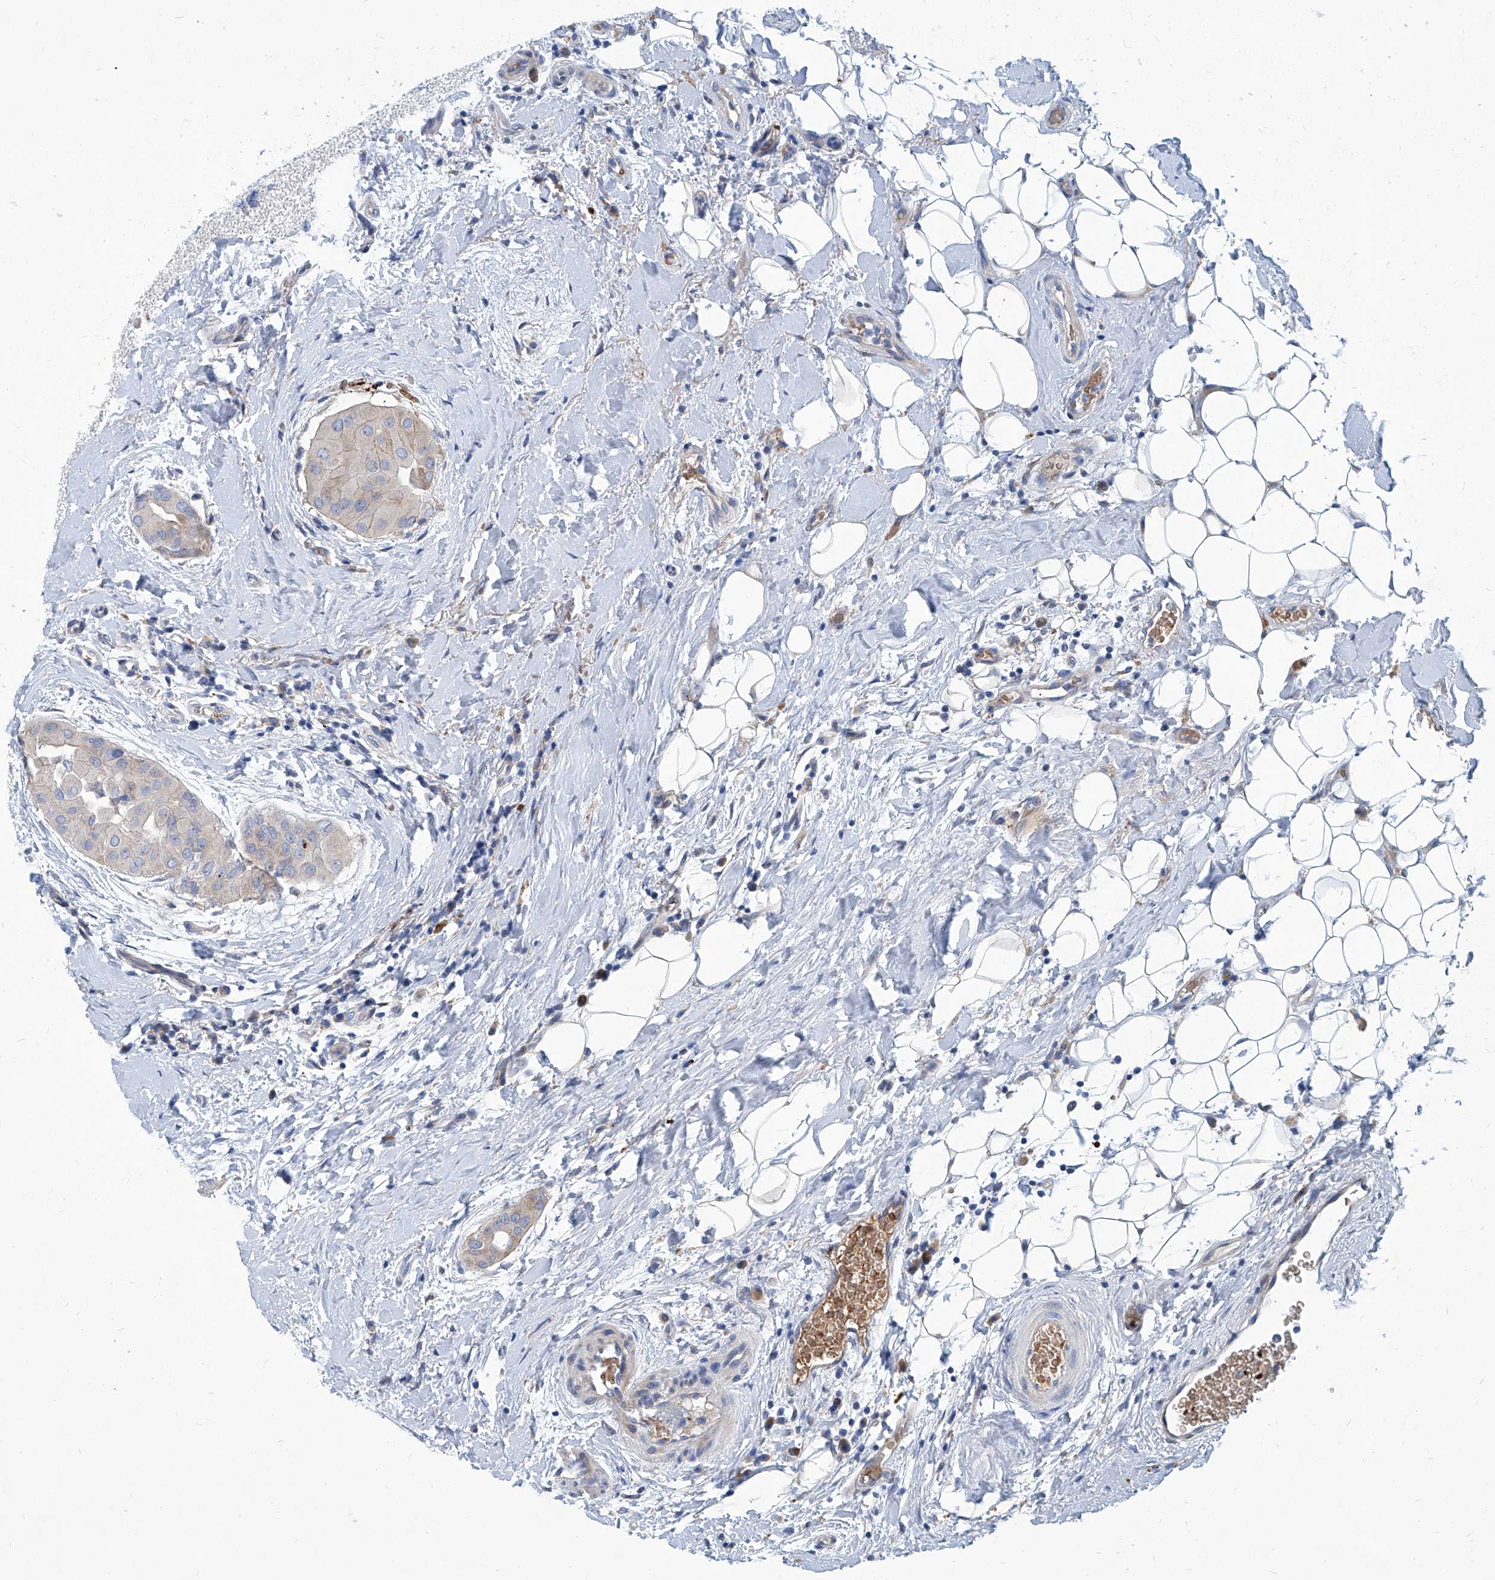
{"staining": {"intensity": "weak", "quantity": "<25%", "location": "cytoplasmic/membranous"}, "tissue": "thyroid cancer", "cell_type": "Tumor cells", "image_type": "cancer", "snomed": [{"axis": "morphology", "description": "Papillary adenocarcinoma, NOS"}, {"axis": "topography", "description": "Thyroid gland"}], "caption": "The histopathology image exhibits no significant positivity in tumor cells of thyroid cancer (papillary adenocarcinoma).", "gene": "FPR2", "patient": {"sex": "male", "age": 33}}